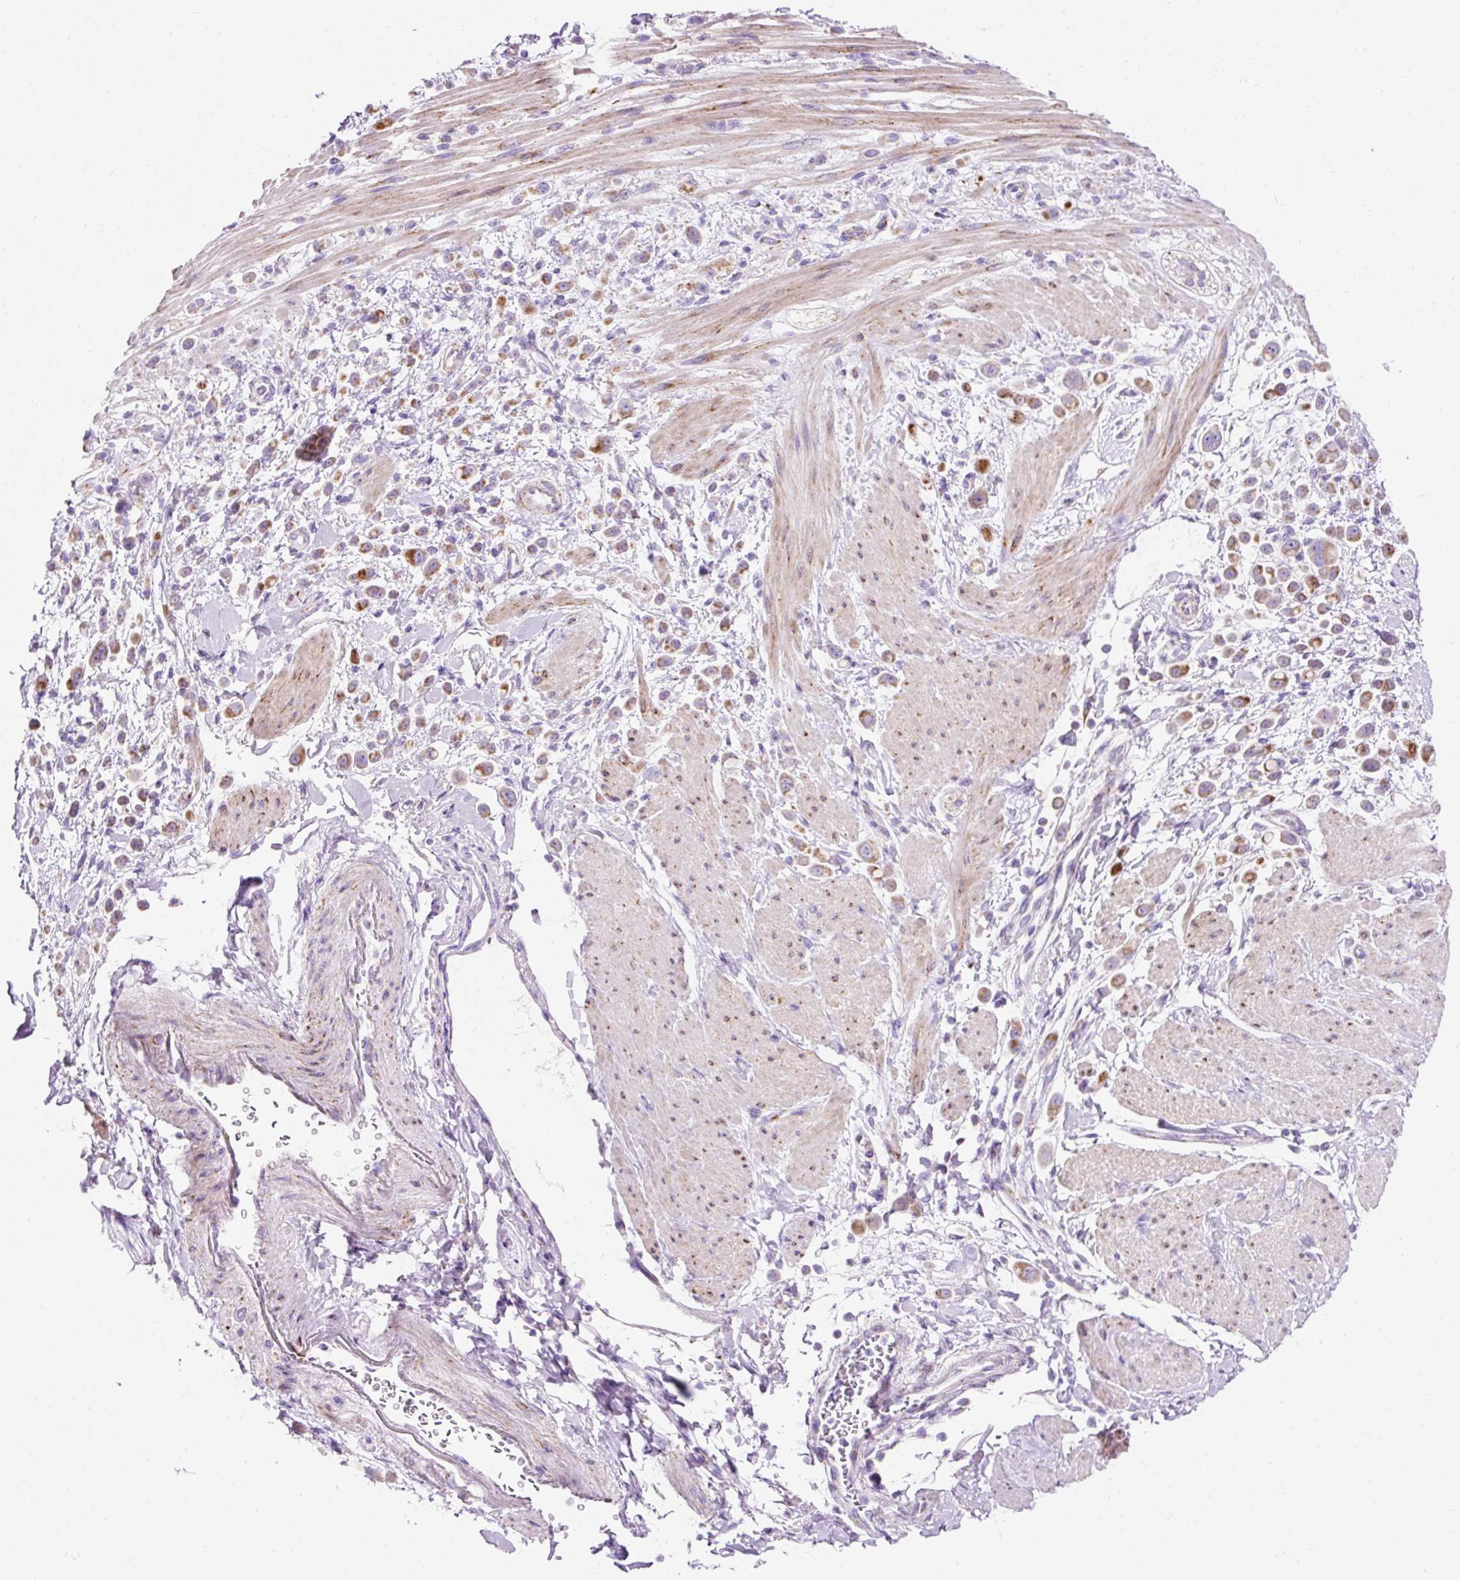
{"staining": {"intensity": "moderate", "quantity": ">75%", "location": "cytoplasmic/membranous"}, "tissue": "pancreatic cancer", "cell_type": "Tumor cells", "image_type": "cancer", "snomed": [{"axis": "morphology", "description": "Normal tissue, NOS"}, {"axis": "morphology", "description": "Adenocarcinoma, NOS"}, {"axis": "topography", "description": "Pancreas"}], "caption": "High-power microscopy captured an IHC histopathology image of pancreatic adenocarcinoma, revealing moderate cytoplasmic/membranous staining in approximately >75% of tumor cells.", "gene": "PLPP2", "patient": {"sex": "female", "age": 64}}